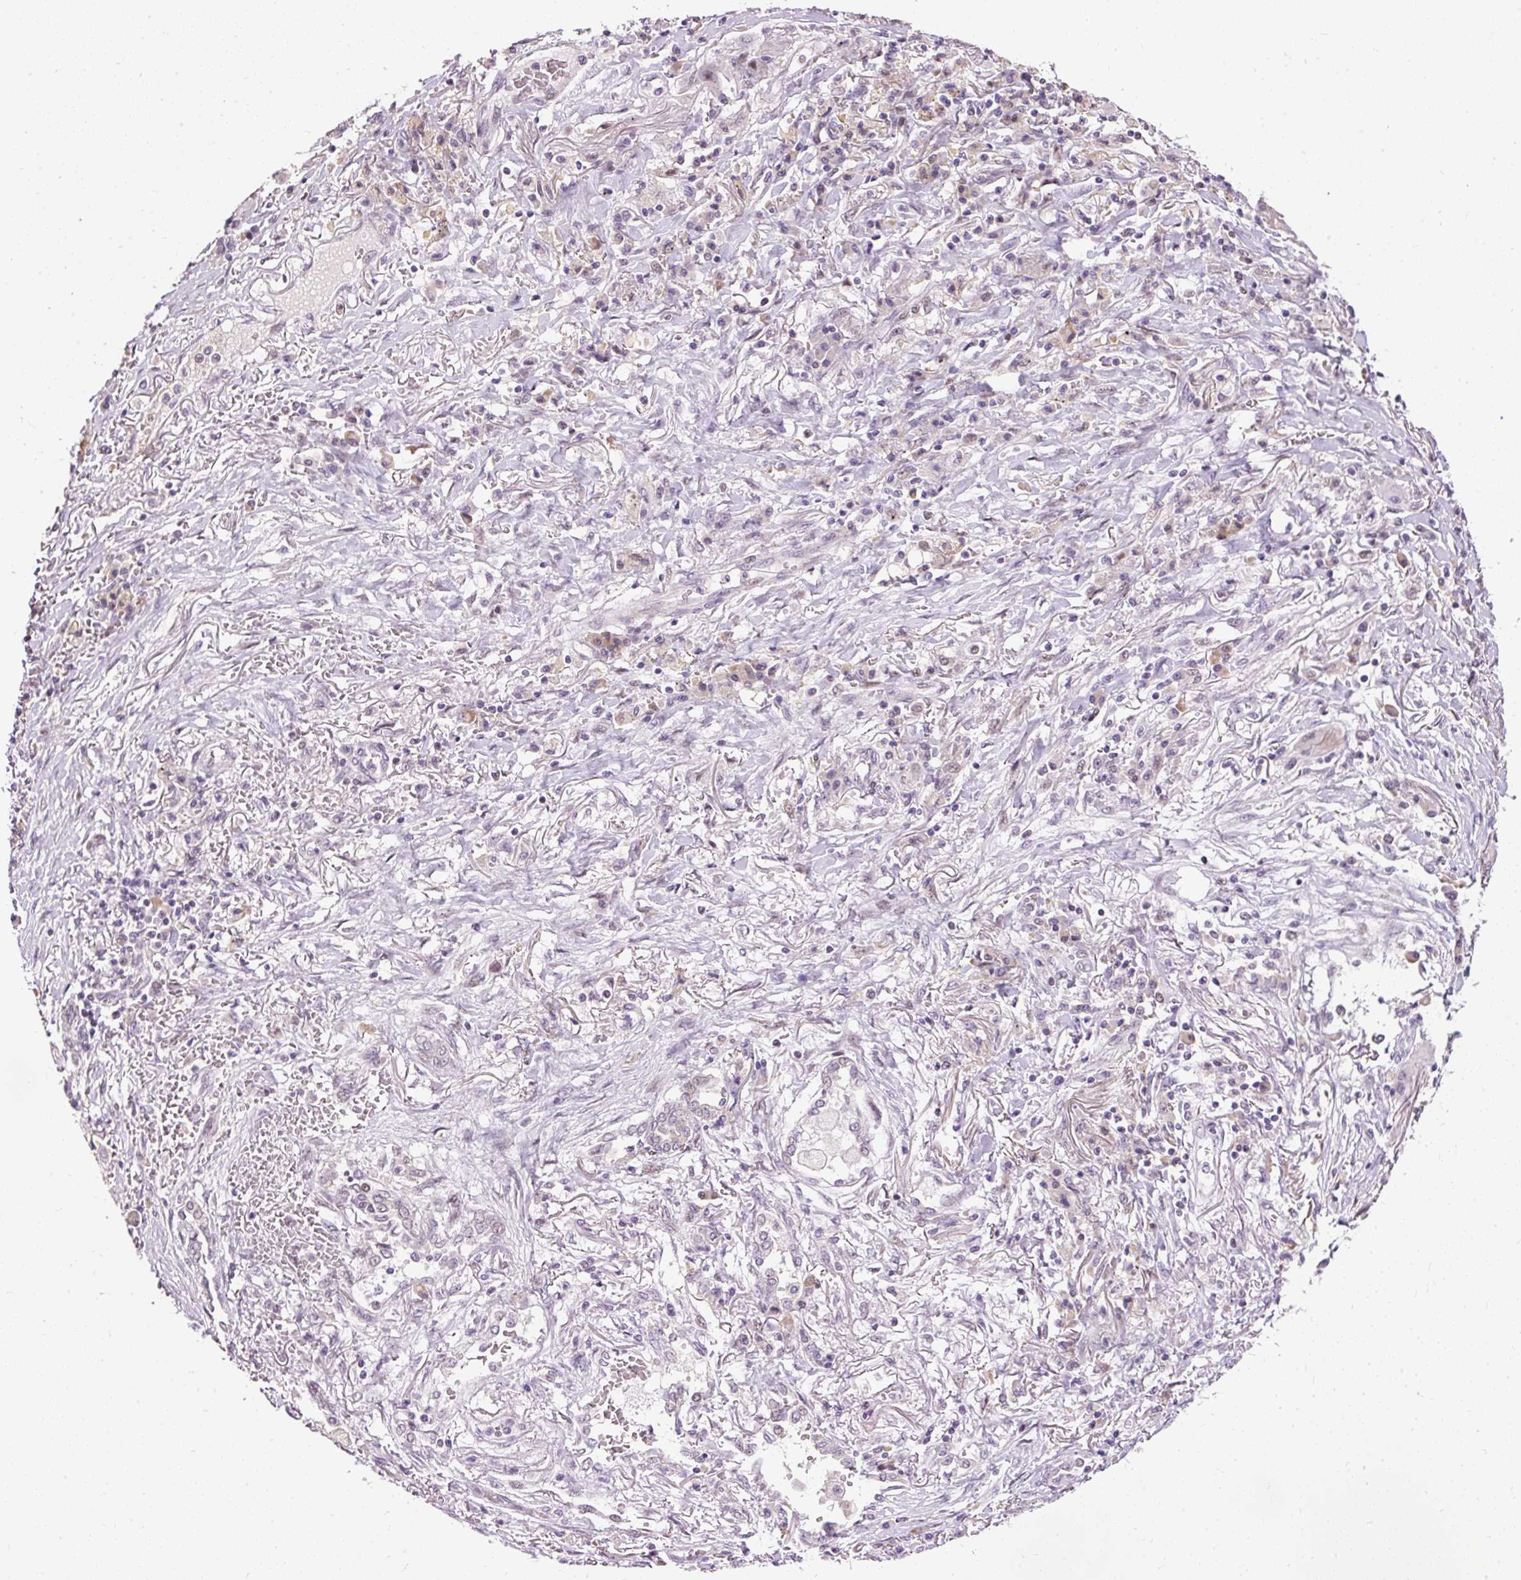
{"staining": {"intensity": "weak", "quantity": "<25%", "location": "nuclear"}, "tissue": "lung cancer", "cell_type": "Tumor cells", "image_type": "cancer", "snomed": [{"axis": "morphology", "description": "Squamous cell carcinoma, NOS"}, {"axis": "topography", "description": "Lung"}], "caption": "A high-resolution histopathology image shows immunohistochemistry staining of lung cancer (squamous cell carcinoma), which displays no significant expression in tumor cells.", "gene": "ARHGEF18", "patient": {"sex": "male", "age": 61}}